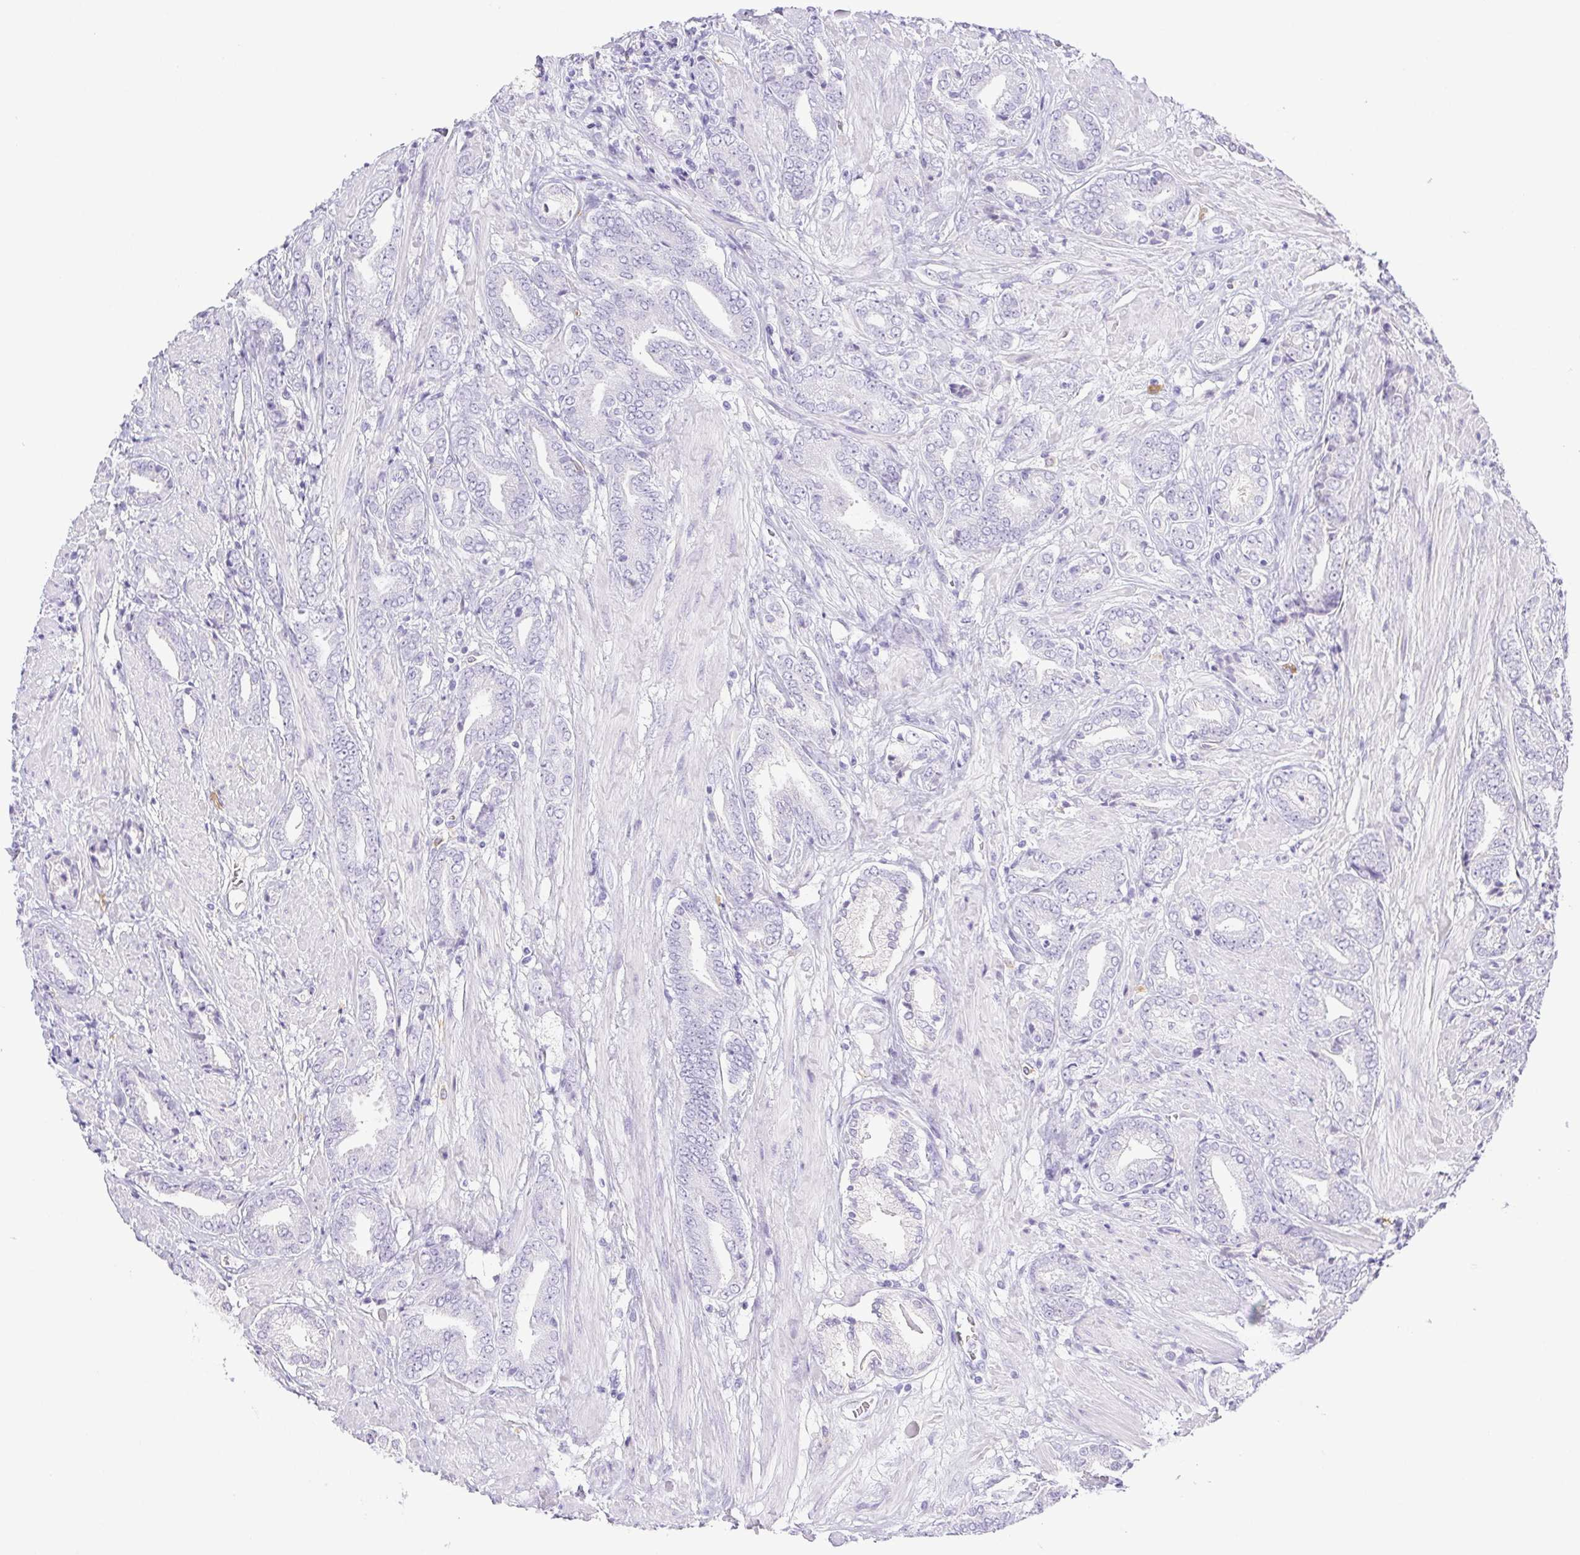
{"staining": {"intensity": "negative", "quantity": "none", "location": "none"}, "tissue": "prostate cancer", "cell_type": "Tumor cells", "image_type": "cancer", "snomed": [{"axis": "morphology", "description": "Adenocarcinoma, High grade"}, {"axis": "topography", "description": "Prostate"}], "caption": "A photomicrograph of prostate adenocarcinoma (high-grade) stained for a protein reveals no brown staining in tumor cells.", "gene": "PAPPA2", "patient": {"sex": "male", "age": 56}}